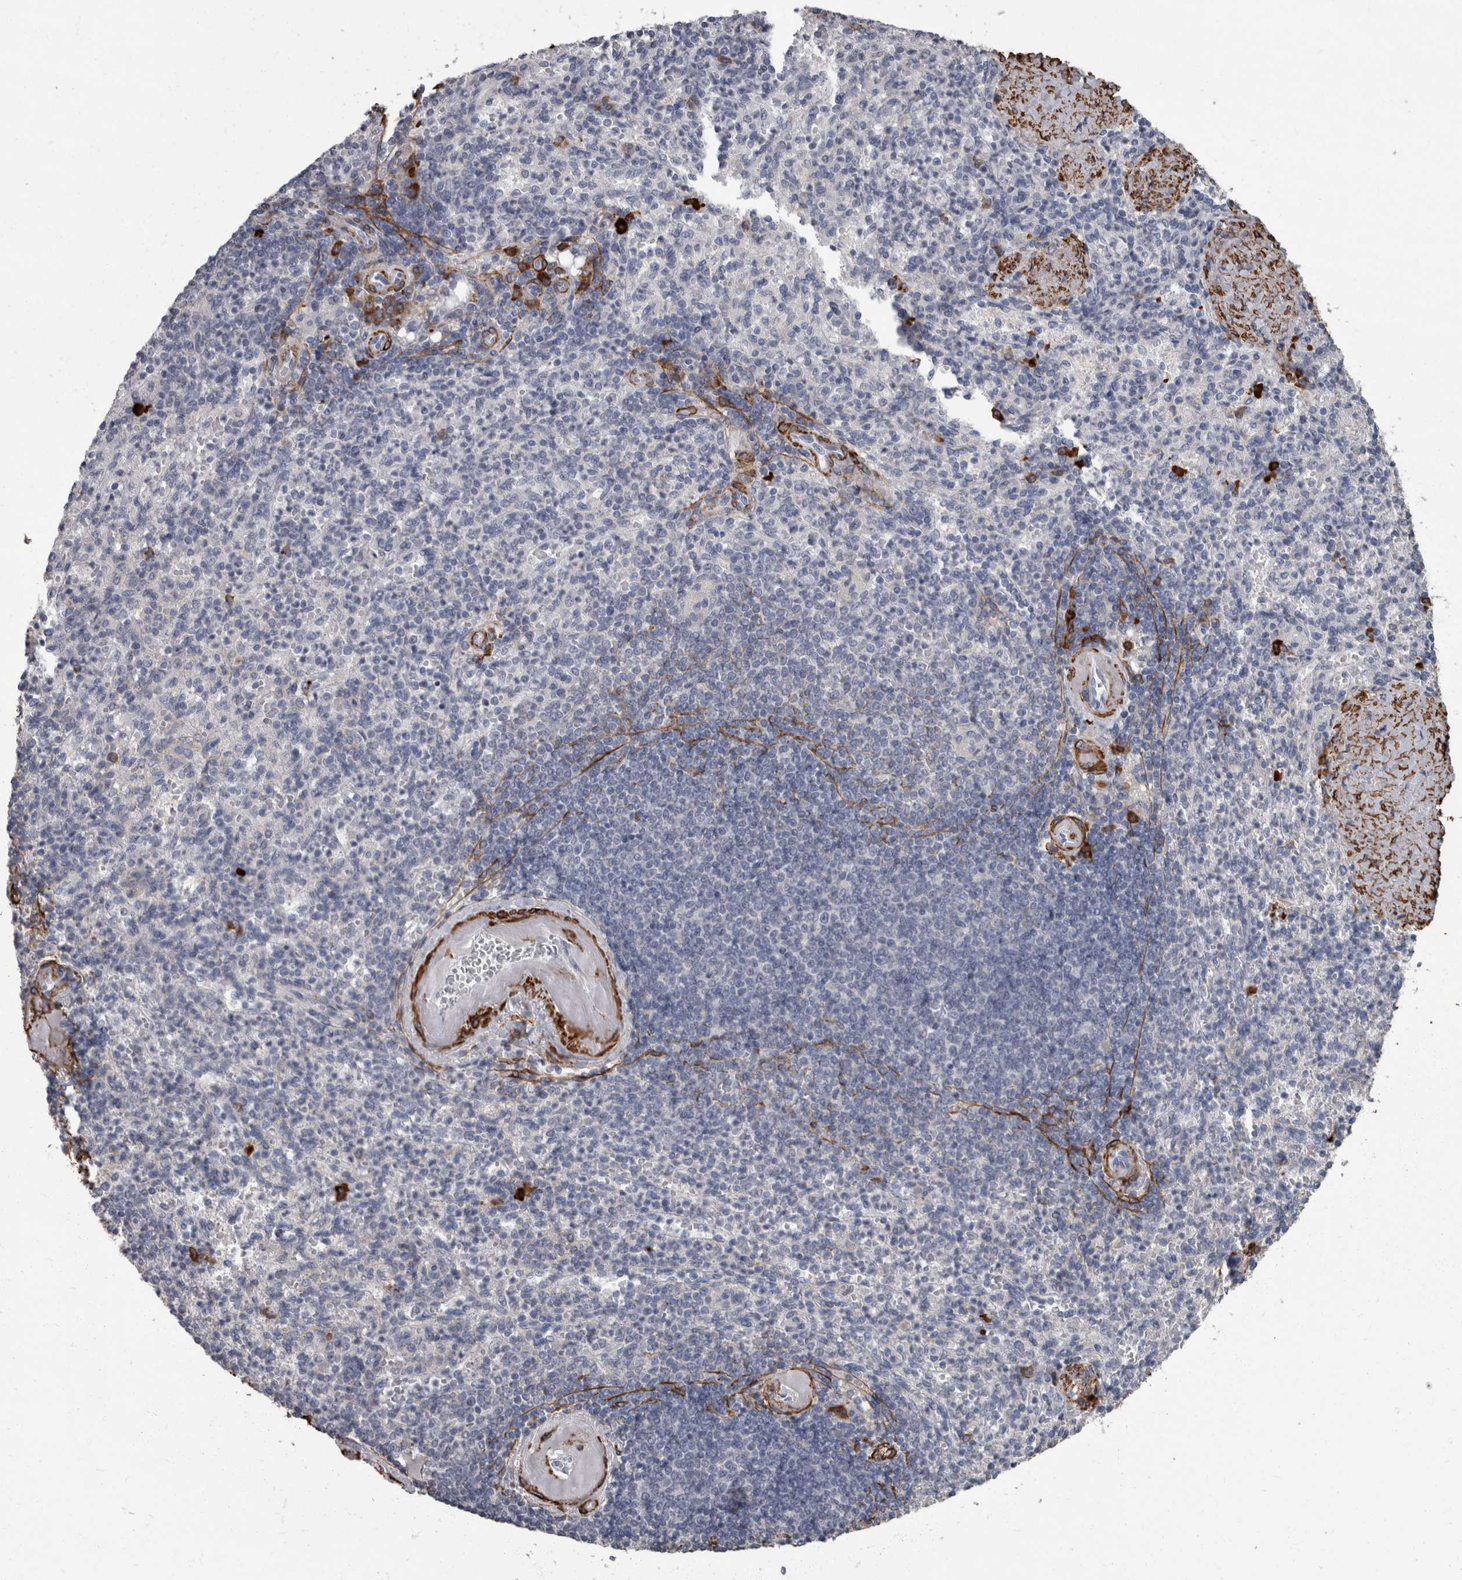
{"staining": {"intensity": "strong", "quantity": "<25%", "location": "cytoplasmic/membranous"}, "tissue": "spleen", "cell_type": "Cells in red pulp", "image_type": "normal", "snomed": [{"axis": "morphology", "description": "Normal tissue, NOS"}, {"axis": "topography", "description": "Spleen"}], "caption": "Strong cytoplasmic/membranous staining for a protein is seen in approximately <25% of cells in red pulp of benign spleen using immunohistochemistry.", "gene": "MASTL", "patient": {"sex": "female", "age": 74}}